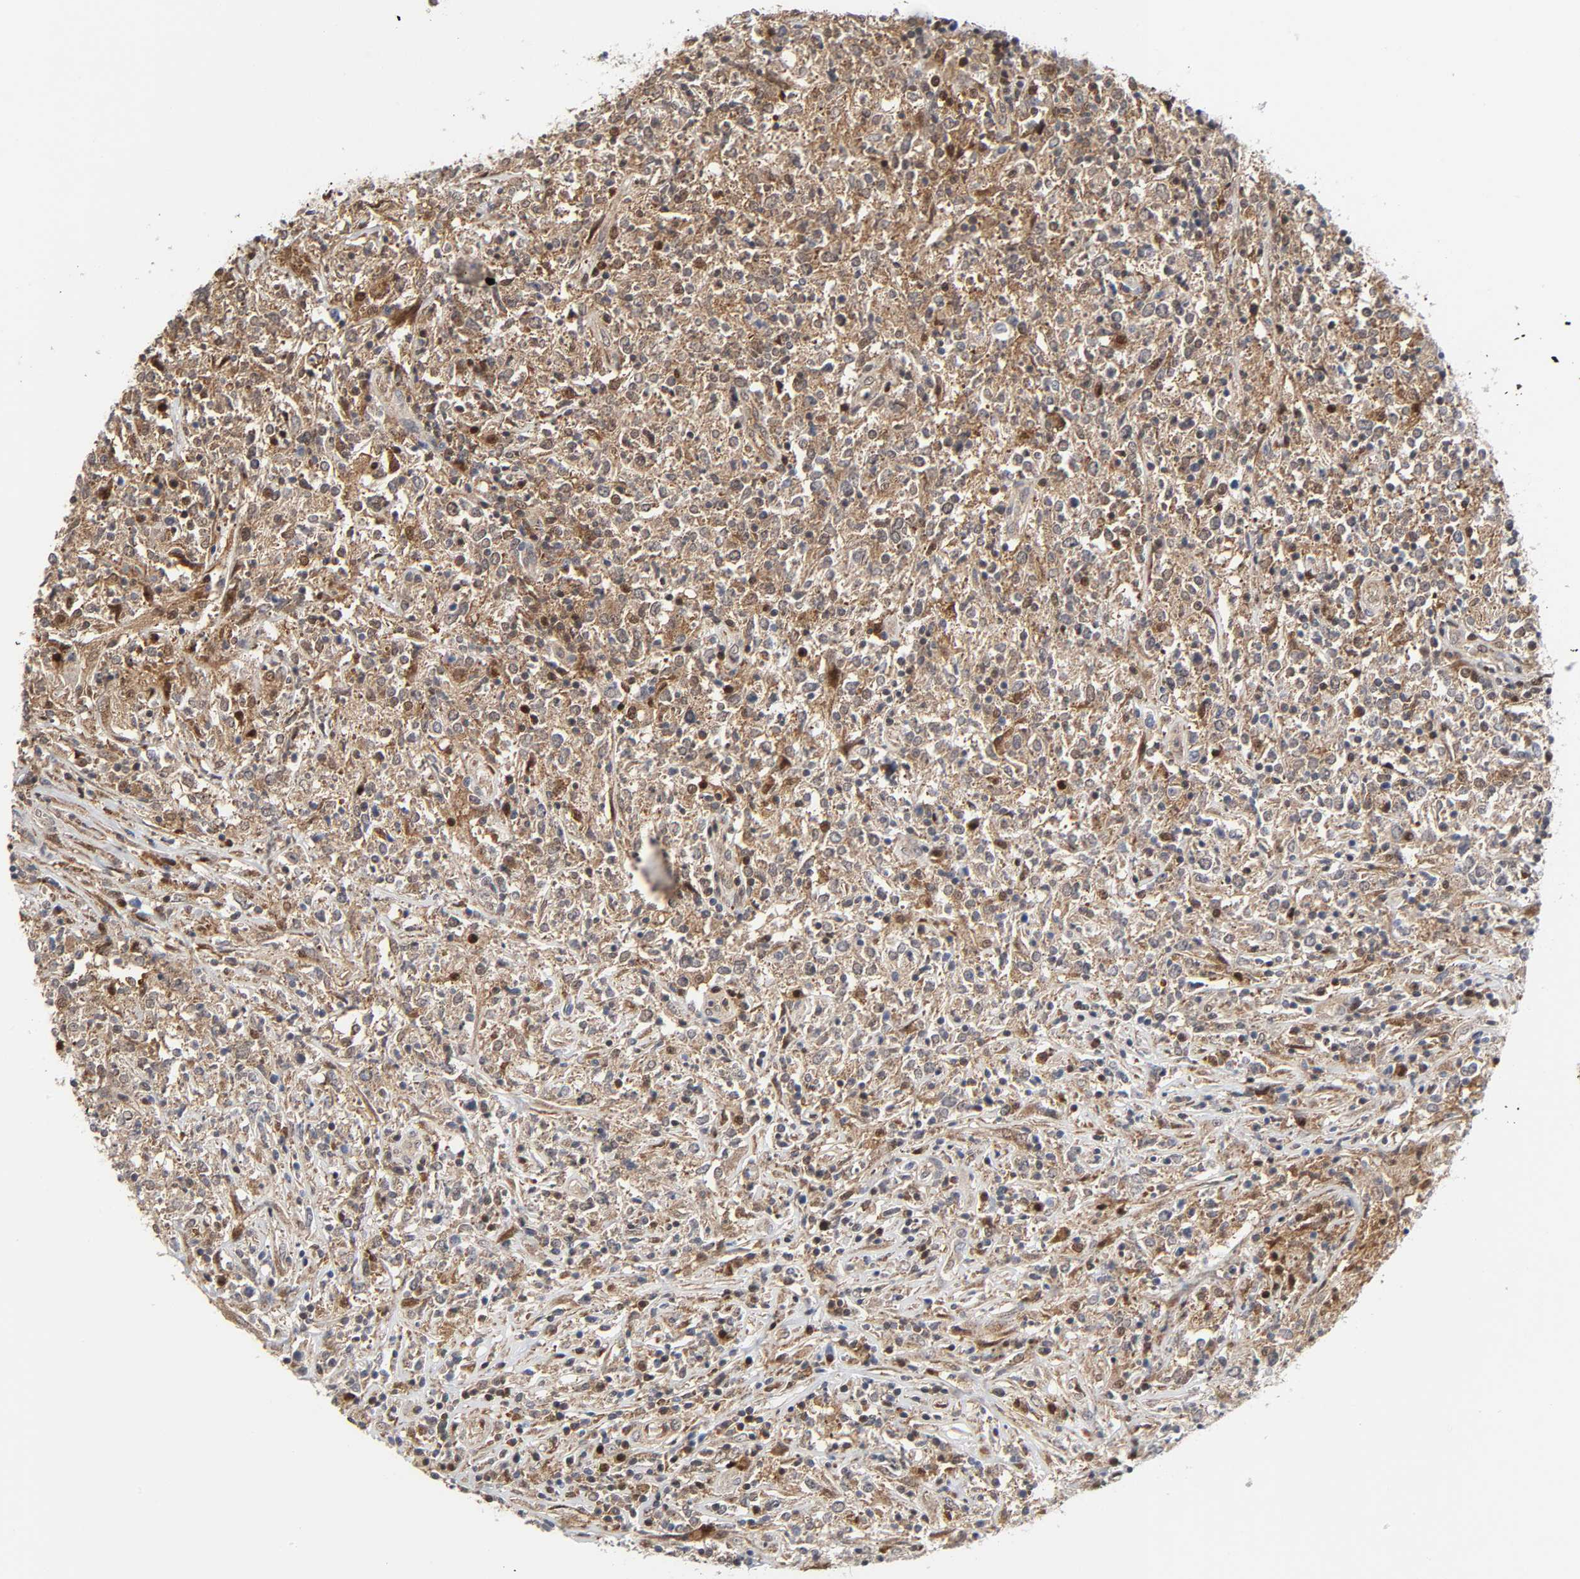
{"staining": {"intensity": "moderate", "quantity": ">75%", "location": "cytoplasmic/membranous"}, "tissue": "lymphoma", "cell_type": "Tumor cells", "image_type": "cancer", "snomed": [{"axis": "morphology", "description": "Malignant lymphoma, non-Hodgkin's type, High grade"}, {"axis": "topography", "description": "Lymph node"}], "caption": "High-grade malignant lymphoma, non-Hodgkin's type stained with DAB immunohistochemistry (IHC) reveals medium levels of moderate cytoplasmic/membranous expression in approximately >75% of tumor cells.", "gene": "MAPK1", "patient": {"sex": "female", "age": 84}}